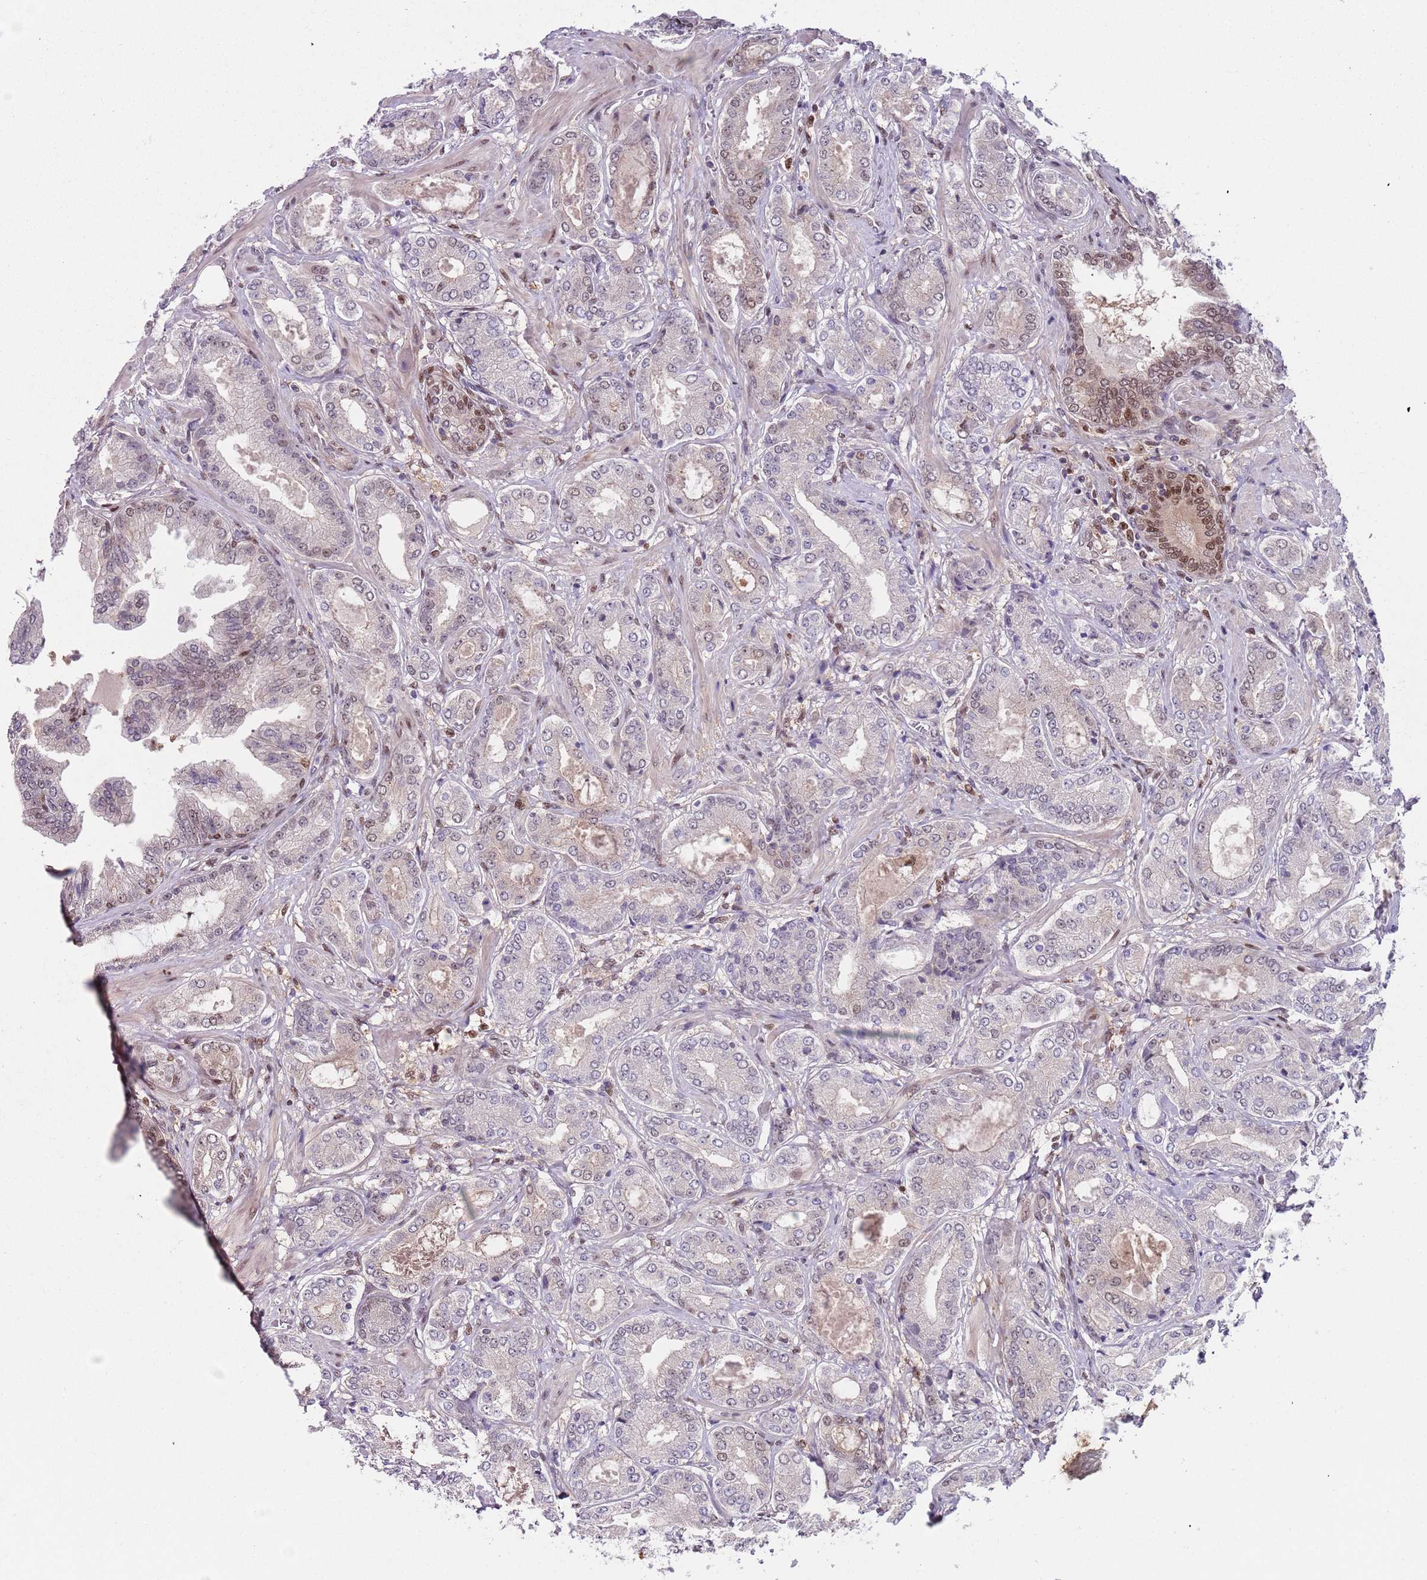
{"staining": {"intensity": "moderate", "quantity": "<25%", "location": "cytoplasmic/membranous,nuclear"}, "tissue": "prostate cancer", "cell_type": "Tumor cells", "image_type": "cancer", "snomed": [{"axis": "morphology", "description": "Adenocarcinoma, Low grade"}, {"axis": "topography", "description": "Prostate"}], "caption": "A high-resolution image shows IHC staining of prostate cancer (adenocarcinoma (low-grade)), which shows moderate cytoplasmic/membranous and nuclear staining in about <25% of tumor cells. (brown staining indicates protein expression, while blue staining denotes nuclei).", "gene": "RMND5B", "patient": {"sex": "male", "age": 63}}